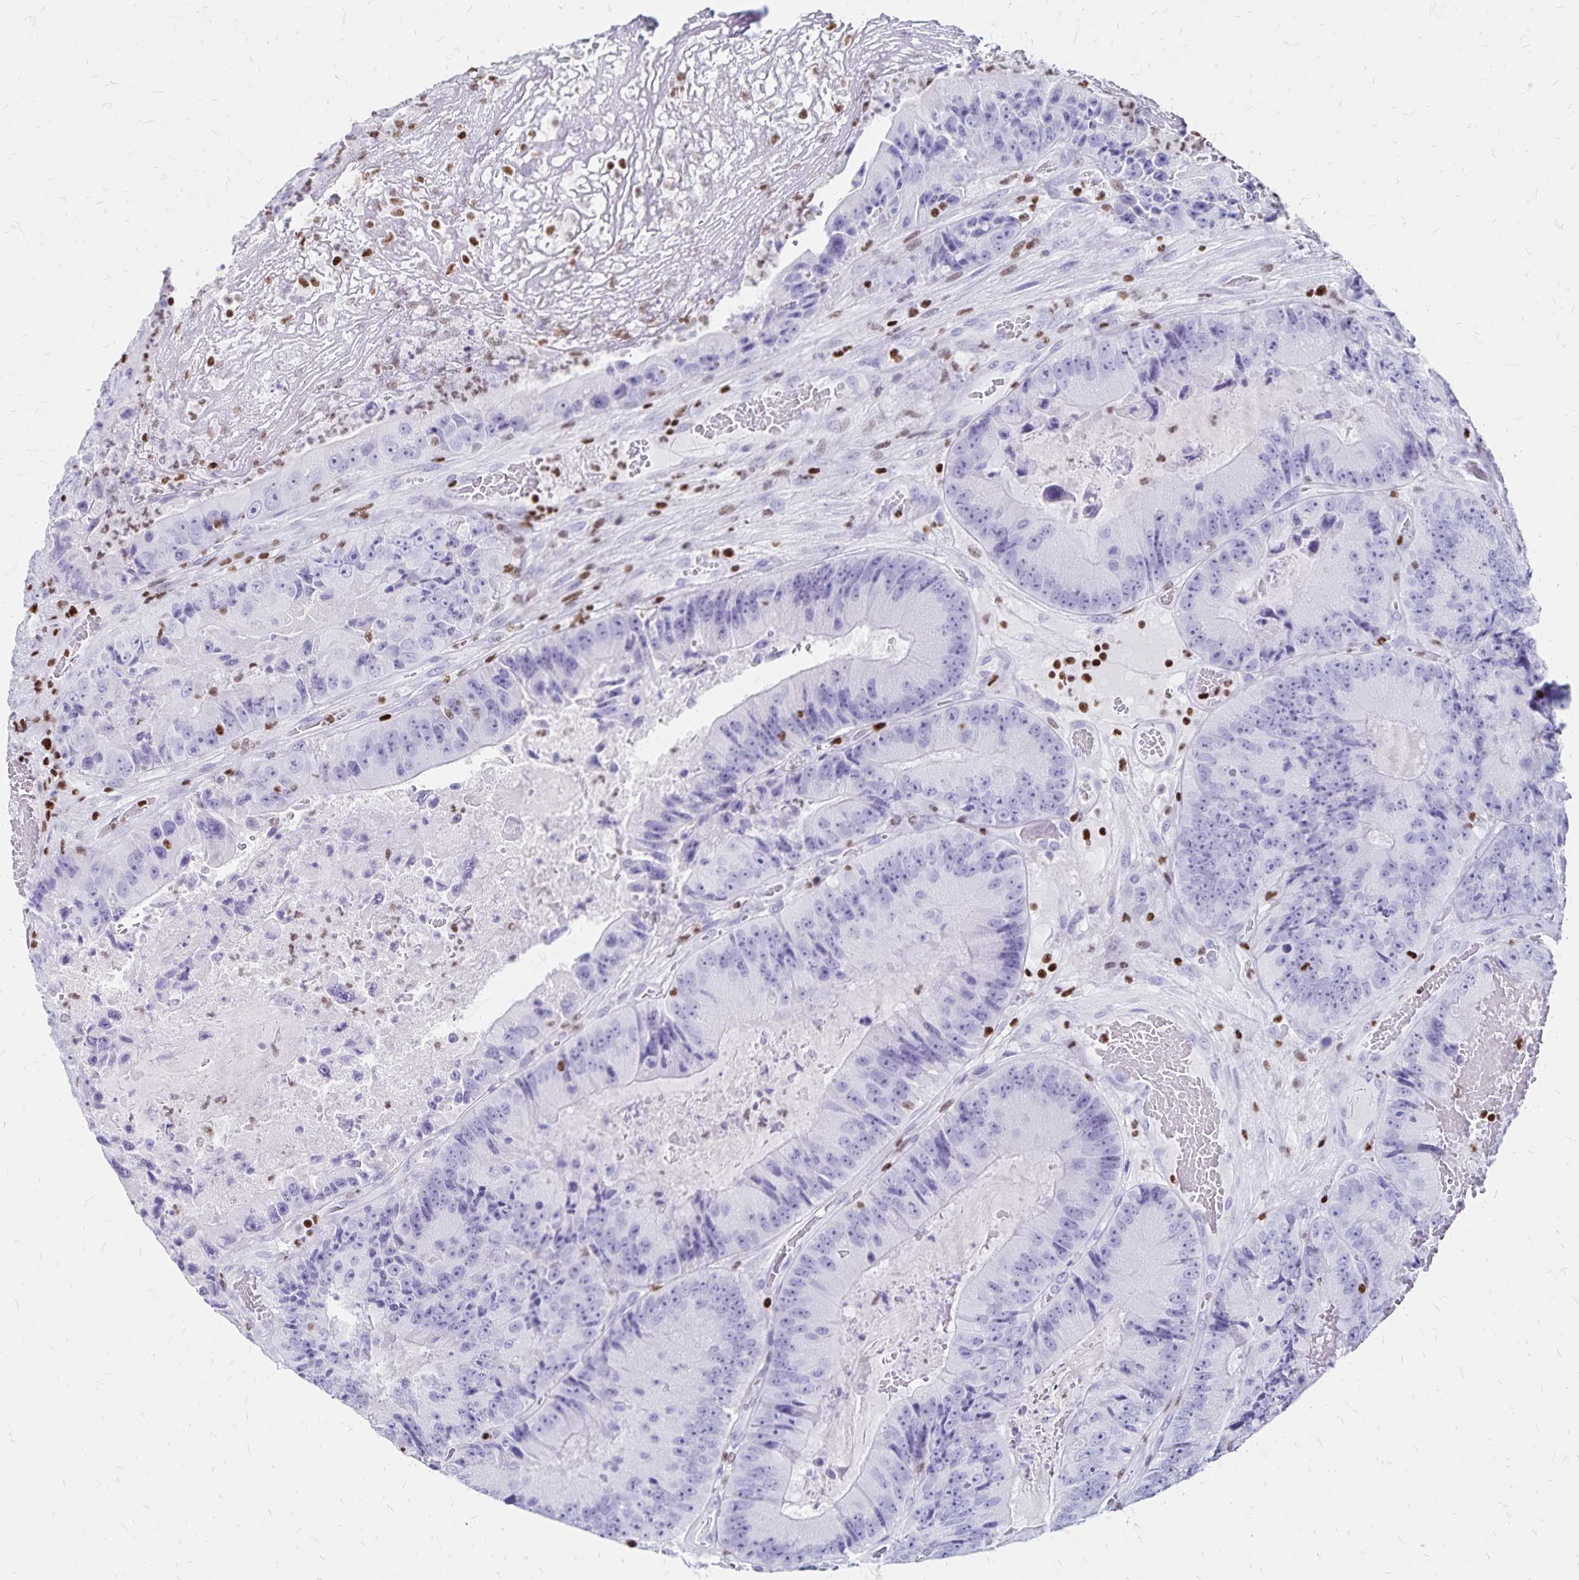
{"staining": {"intensity": "negative", "quantity": "none", "location": "none"}, "tissue": "colorectal cancer", "cell_type": "Tumor cells", "image_type": "cancer", "snomed": [{"axis": "morphology", "description": "Adenocarcinoma, NOS"}, {"axis": "topography", "description": "Colon"}], "caption": "Colorectal cancer (adenocarcinoma) was stained to show a protein in brown. There is no significant positivity in tumor cells.", "gene": "IKZF1", "patient": {"sex": "female", "age": 86}}